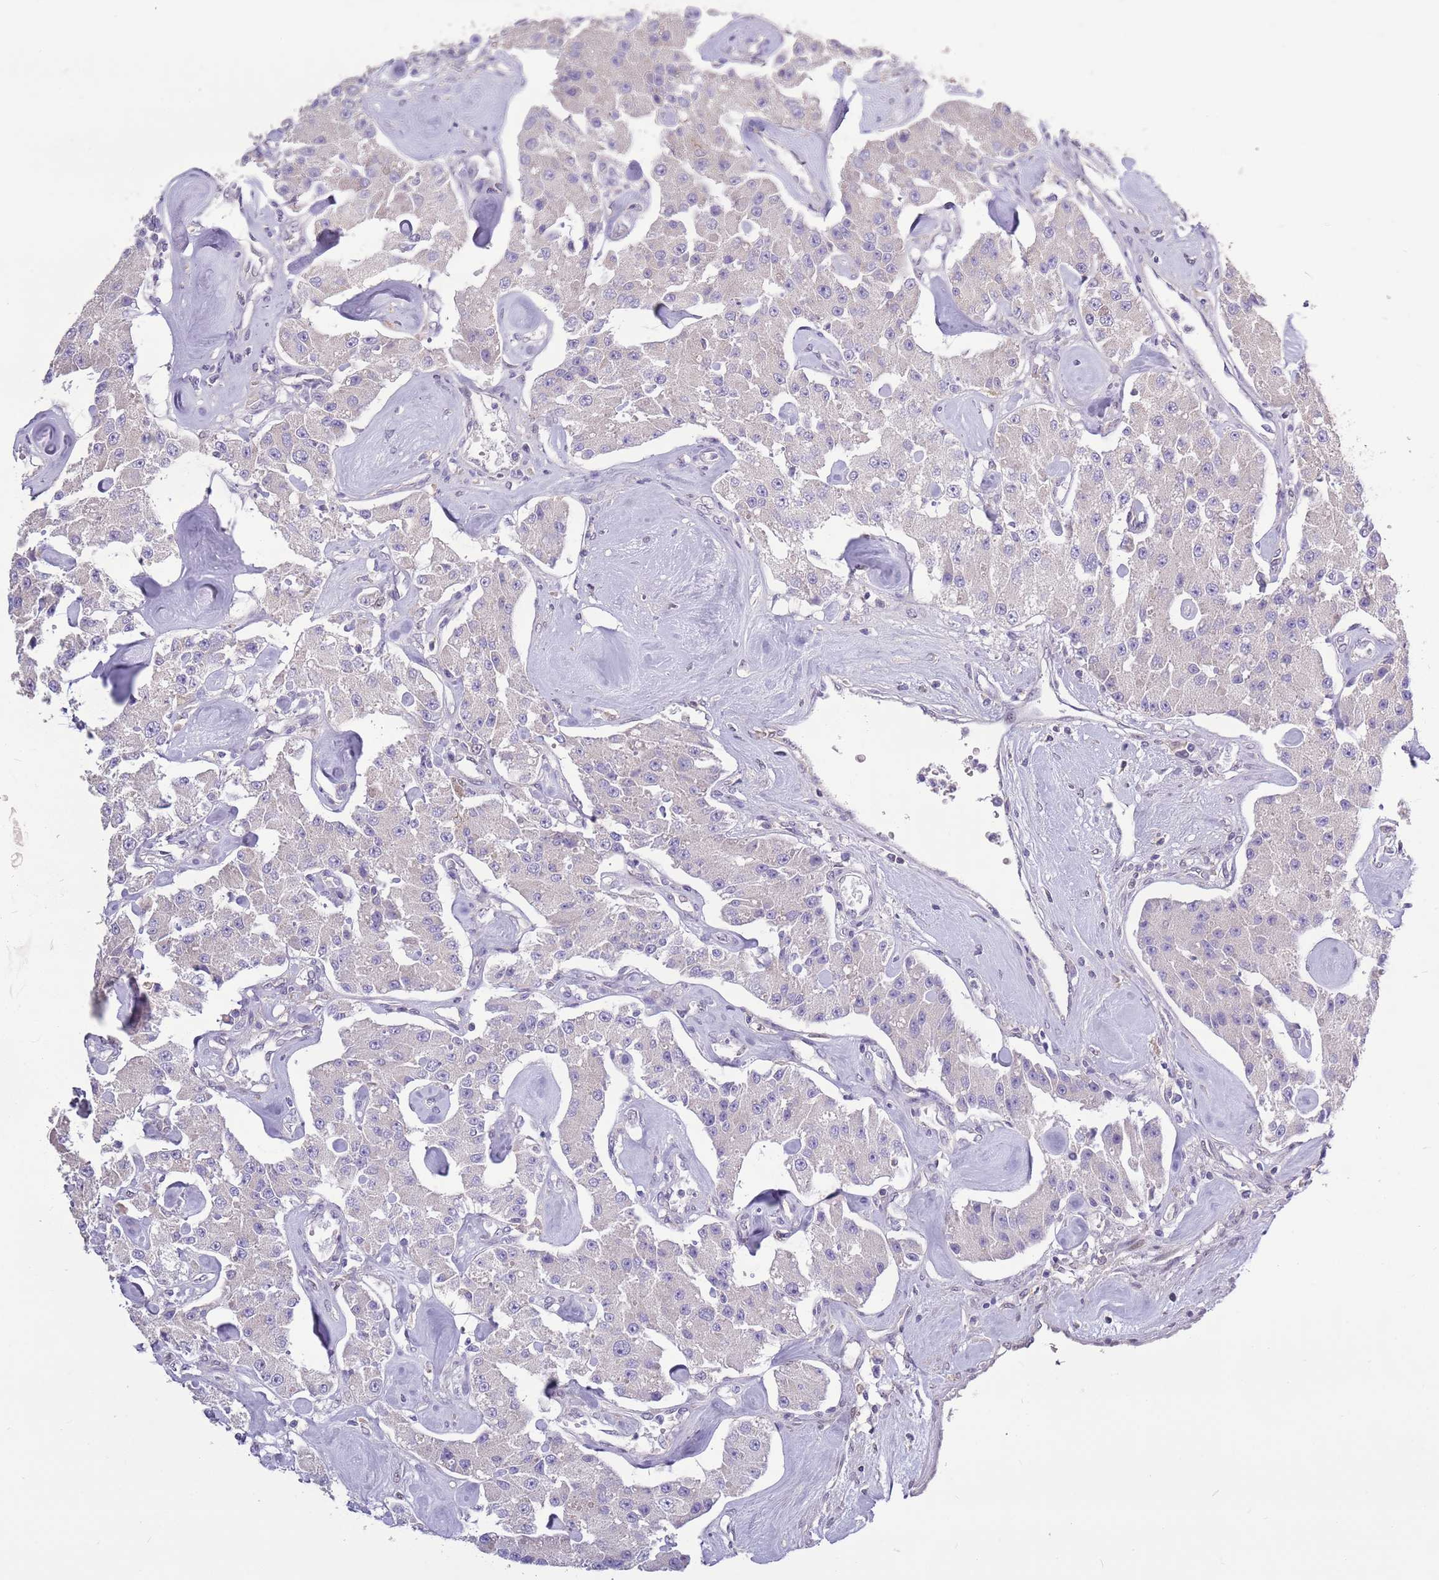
{"staining": {"intensity": "negative", "quantity": "none", "location": "none"}, "tissue": "carcinoid", "cell_type": "Tumor cells", "image_type": "cancer", "snomed": [{"axis": "morphology", "description": "Carcinoid, malignant, NOS"}, {"axis": "topography", "description": "Pancreas"}], "caption": "An image of human malignant carcinoid is negative for staining in tumor cells.", "gene": "CAPN9", "patient": {"sex": "male", "age": 41}}